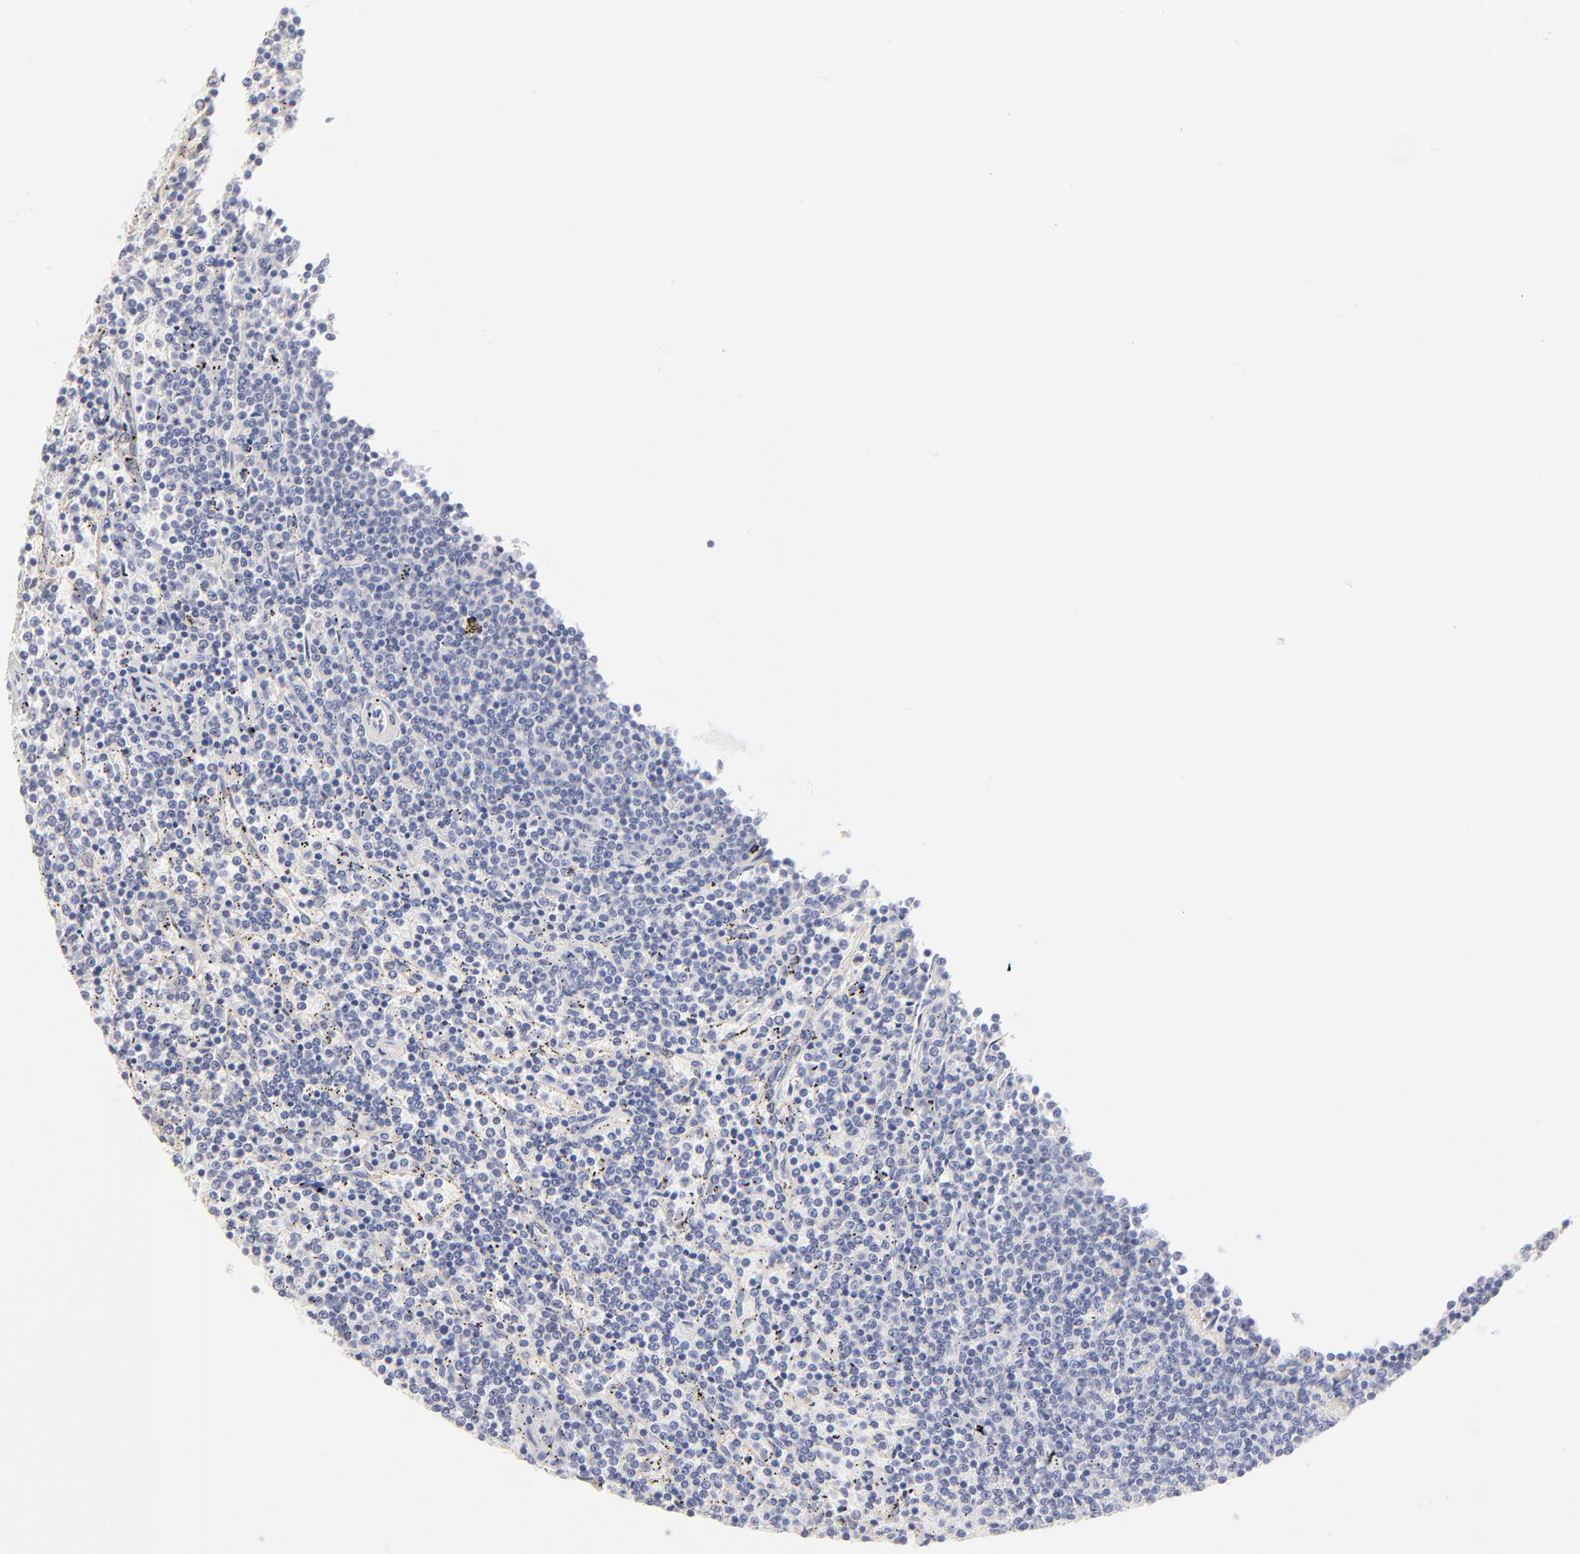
{"staining": {"intensity": "negative", "quantity": "none", "location": "none"}, "tissue": "lymphoma", "cell_type": "Tumor cells", "image_type": "cancer", "snomed": [{"axis": "morphology", "description": "Malignant lymphoma, non-Hodgkin's type, Low grade"}, {"axis": "topography", "description": "Spleen"}], "caption": "High magnification brightfield microscopy of lymphoma stained with DAB (3,3'-diaminobenzidine) (brown) and counterstained with hematoxylin (blue): tumor cells show no significant expression. (IHC, brightfield microscopy, high magnification).", "gene": "TST", "patient": {"sex": "female", "age": 50}}